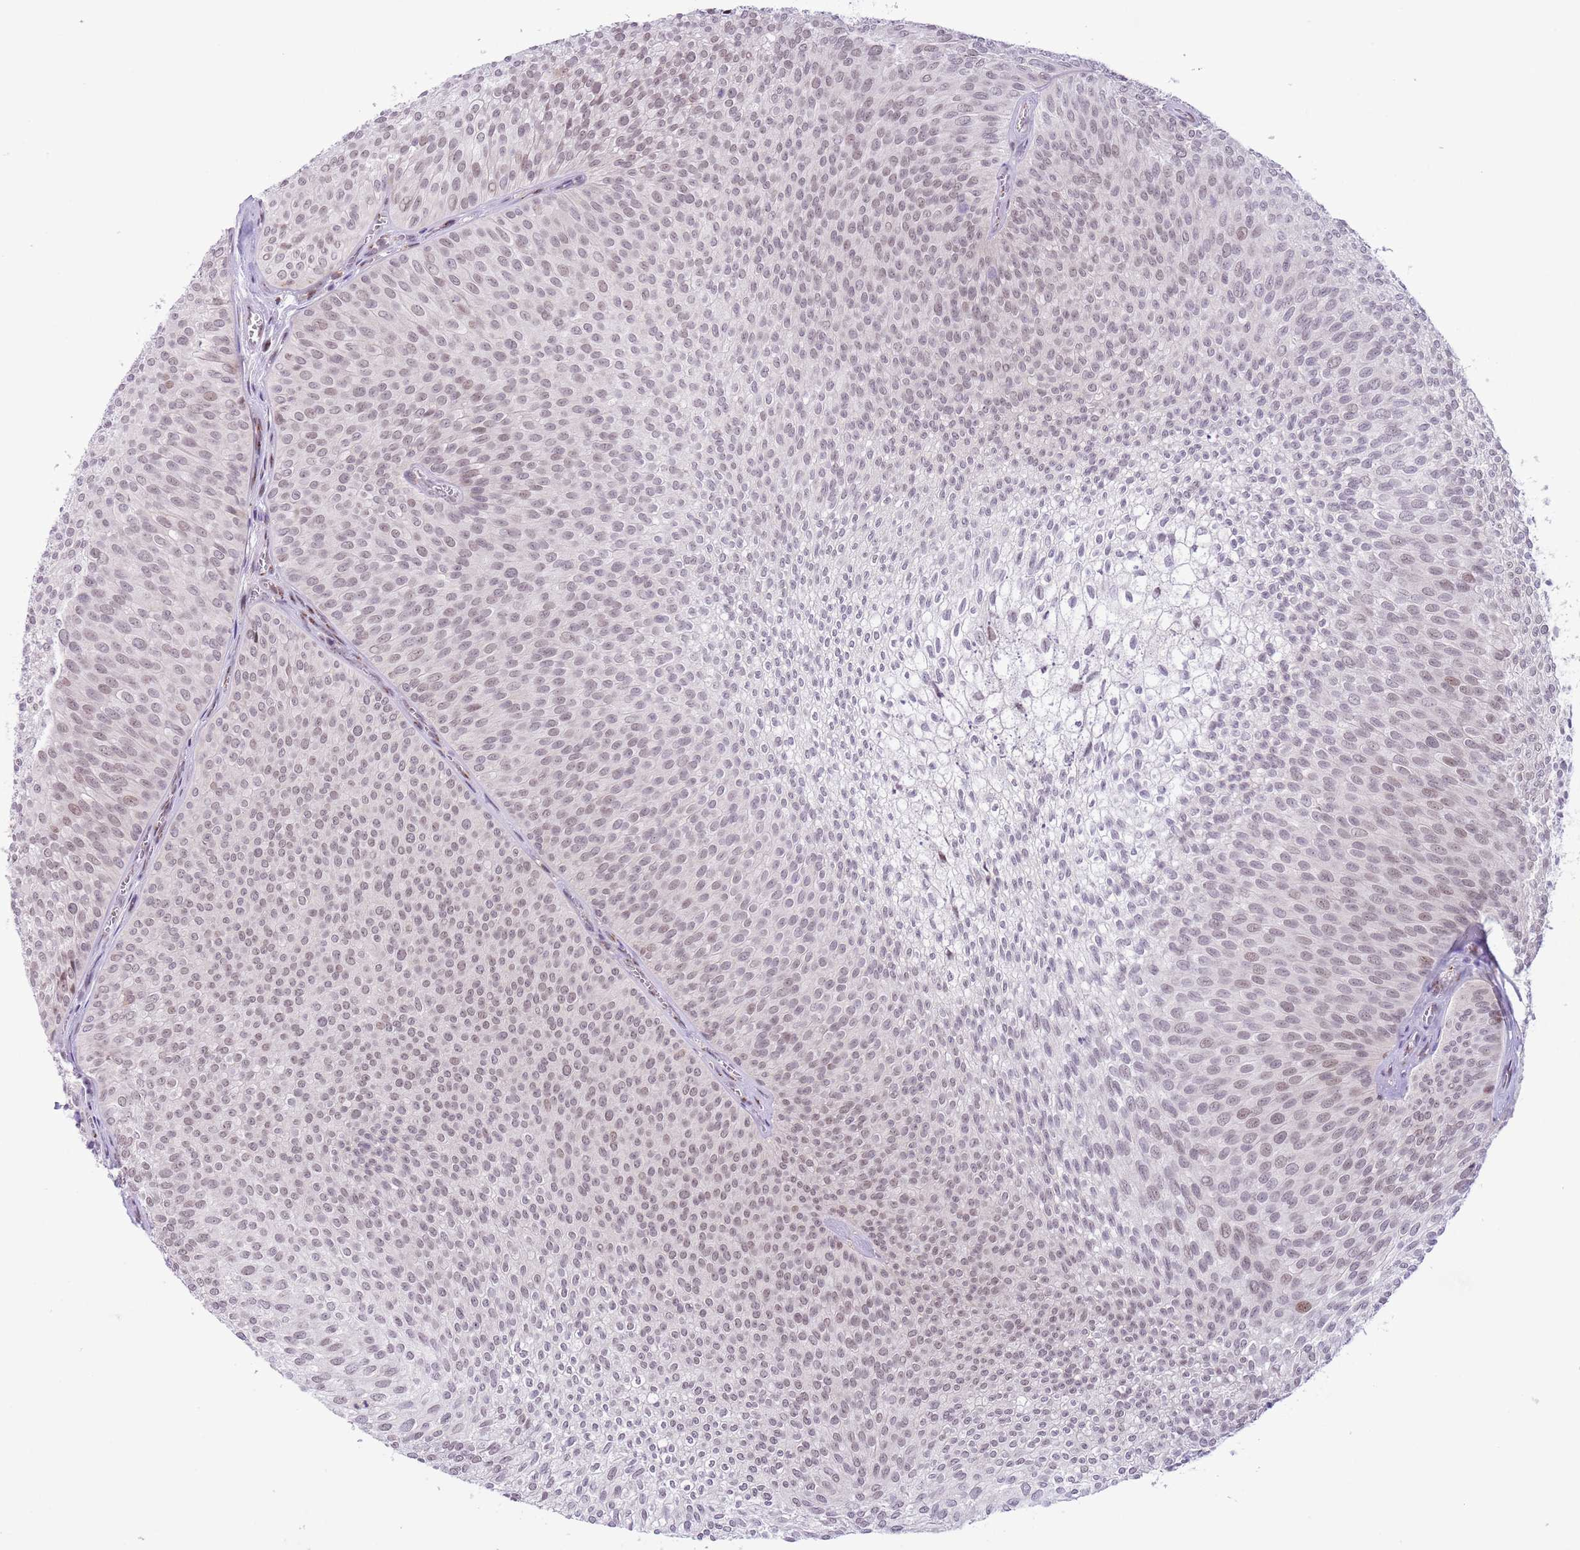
{"staining": {"intensity": "weak", "quantity": ">75%", "location": "nuclear"}, "tissue": "urothelial cancer", "cell_type": "Tumor cells", "image_type": "cancer", "snomed": [{"axis": "morphology", "description": "Urothelial carcinoma, Low grade"}, {"axis": "topography", "description": "Urinary bladder"}], "caption": "An image of human urothelial cancer stained for a protein demonstrates weak nuclear brown staining in tumor cells.", "gene": "ZNF576", "patient": {"sex": "male", "age": 91}}